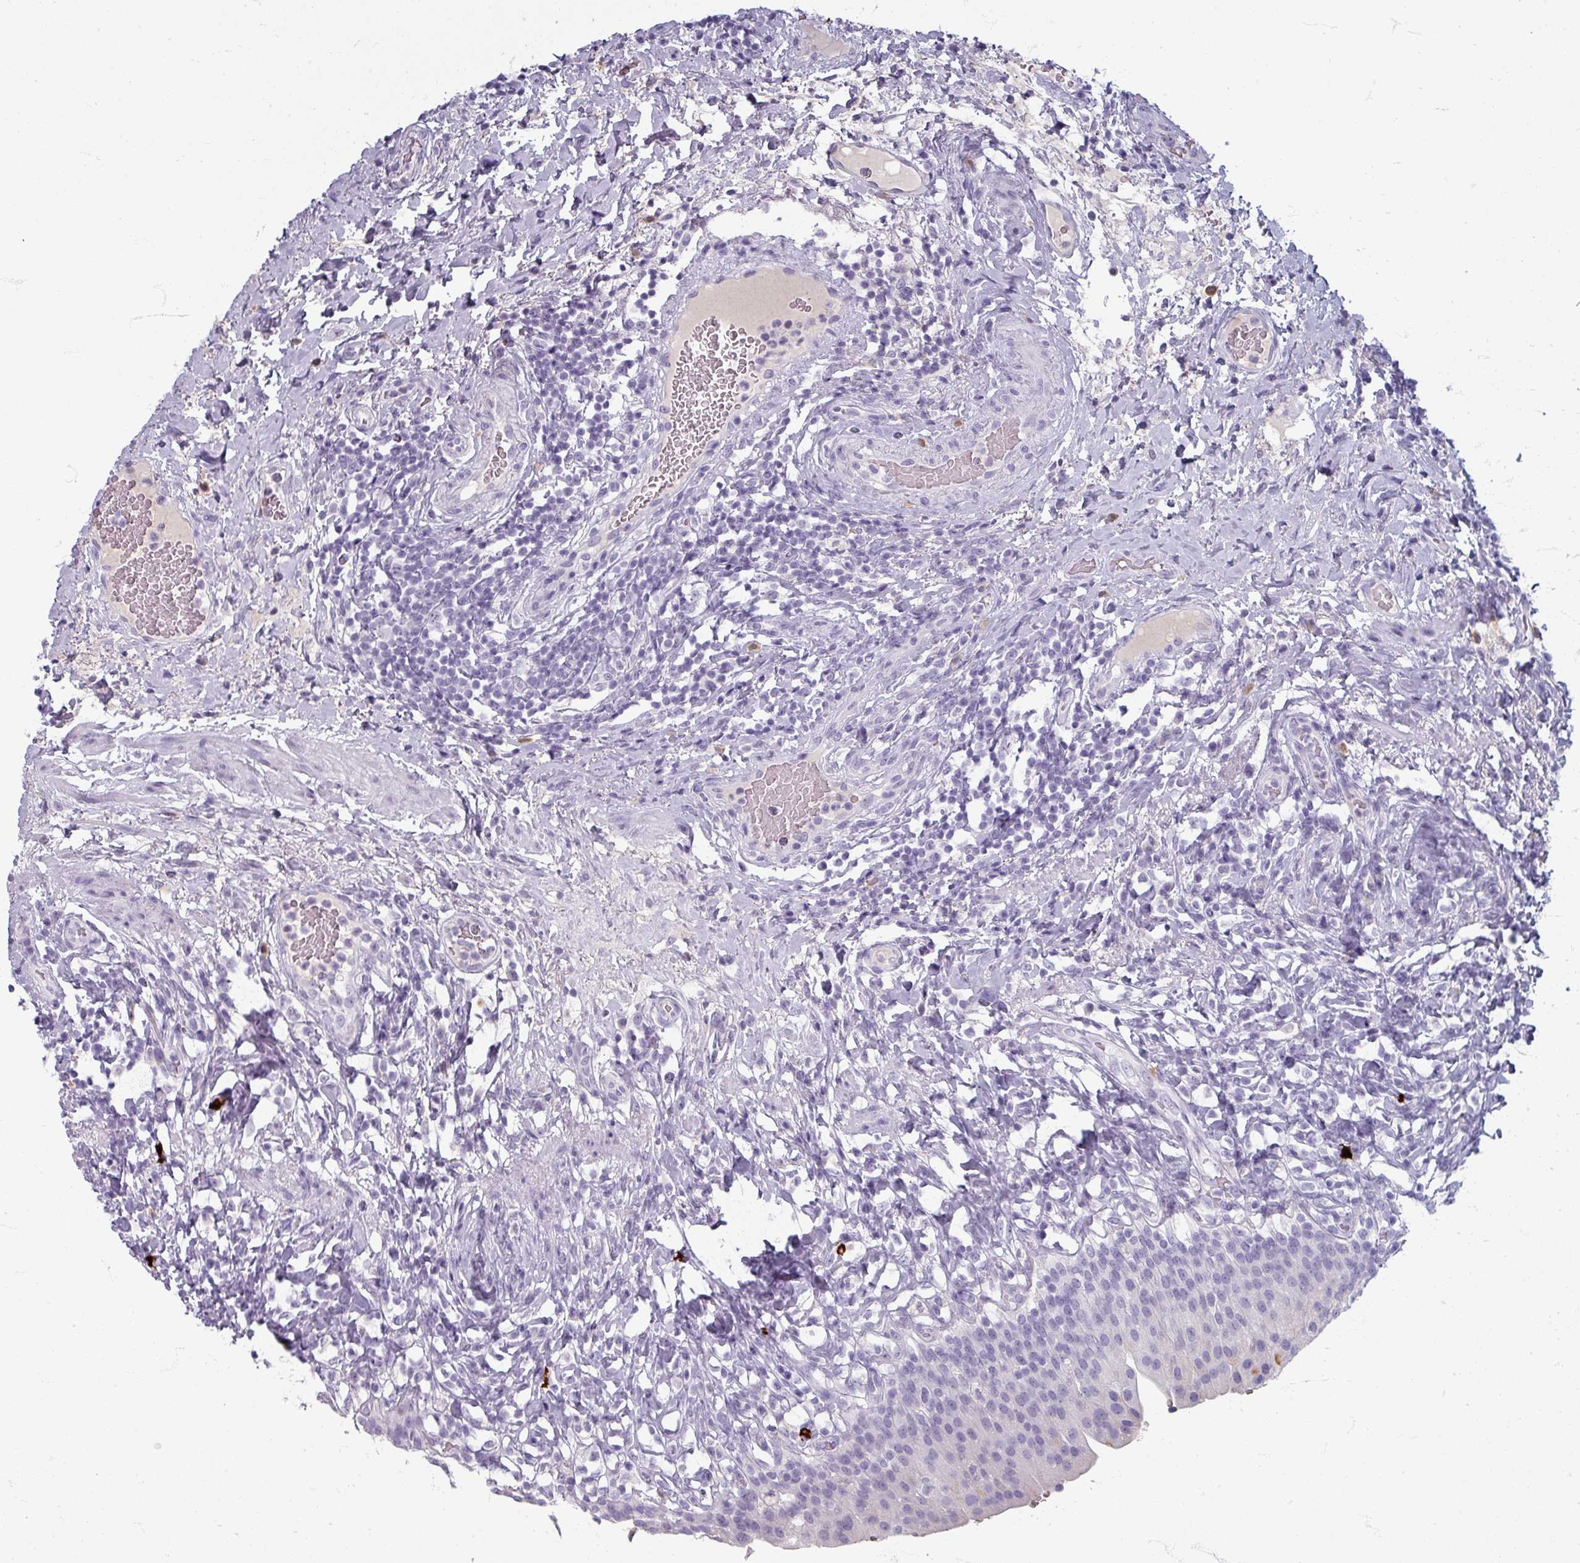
{"staining": {"intensity": "negative", "quantity": "none", "location": "none"}, "tissue": "urinary bladder", "cell_type": "Urothelial cells", "image_type": "normal", "snomed": [{"axis": "morphology", "description": "Normal tissue, NOS"}, {"axis": "morphology", "description": "Inflammation, NOS"}, {"axis": "topography", "description": "Urinary bladder"}], "caption": "Immunohistochemistry photomicrograph of benign urinary bladder stained for a protein (brown), which displays no expression in urothelial cells. (DAB immunohistochemistry (IHC), high magnification).", "gene": "ZNF878", "patient": {"sex": "male", "age": 64}}